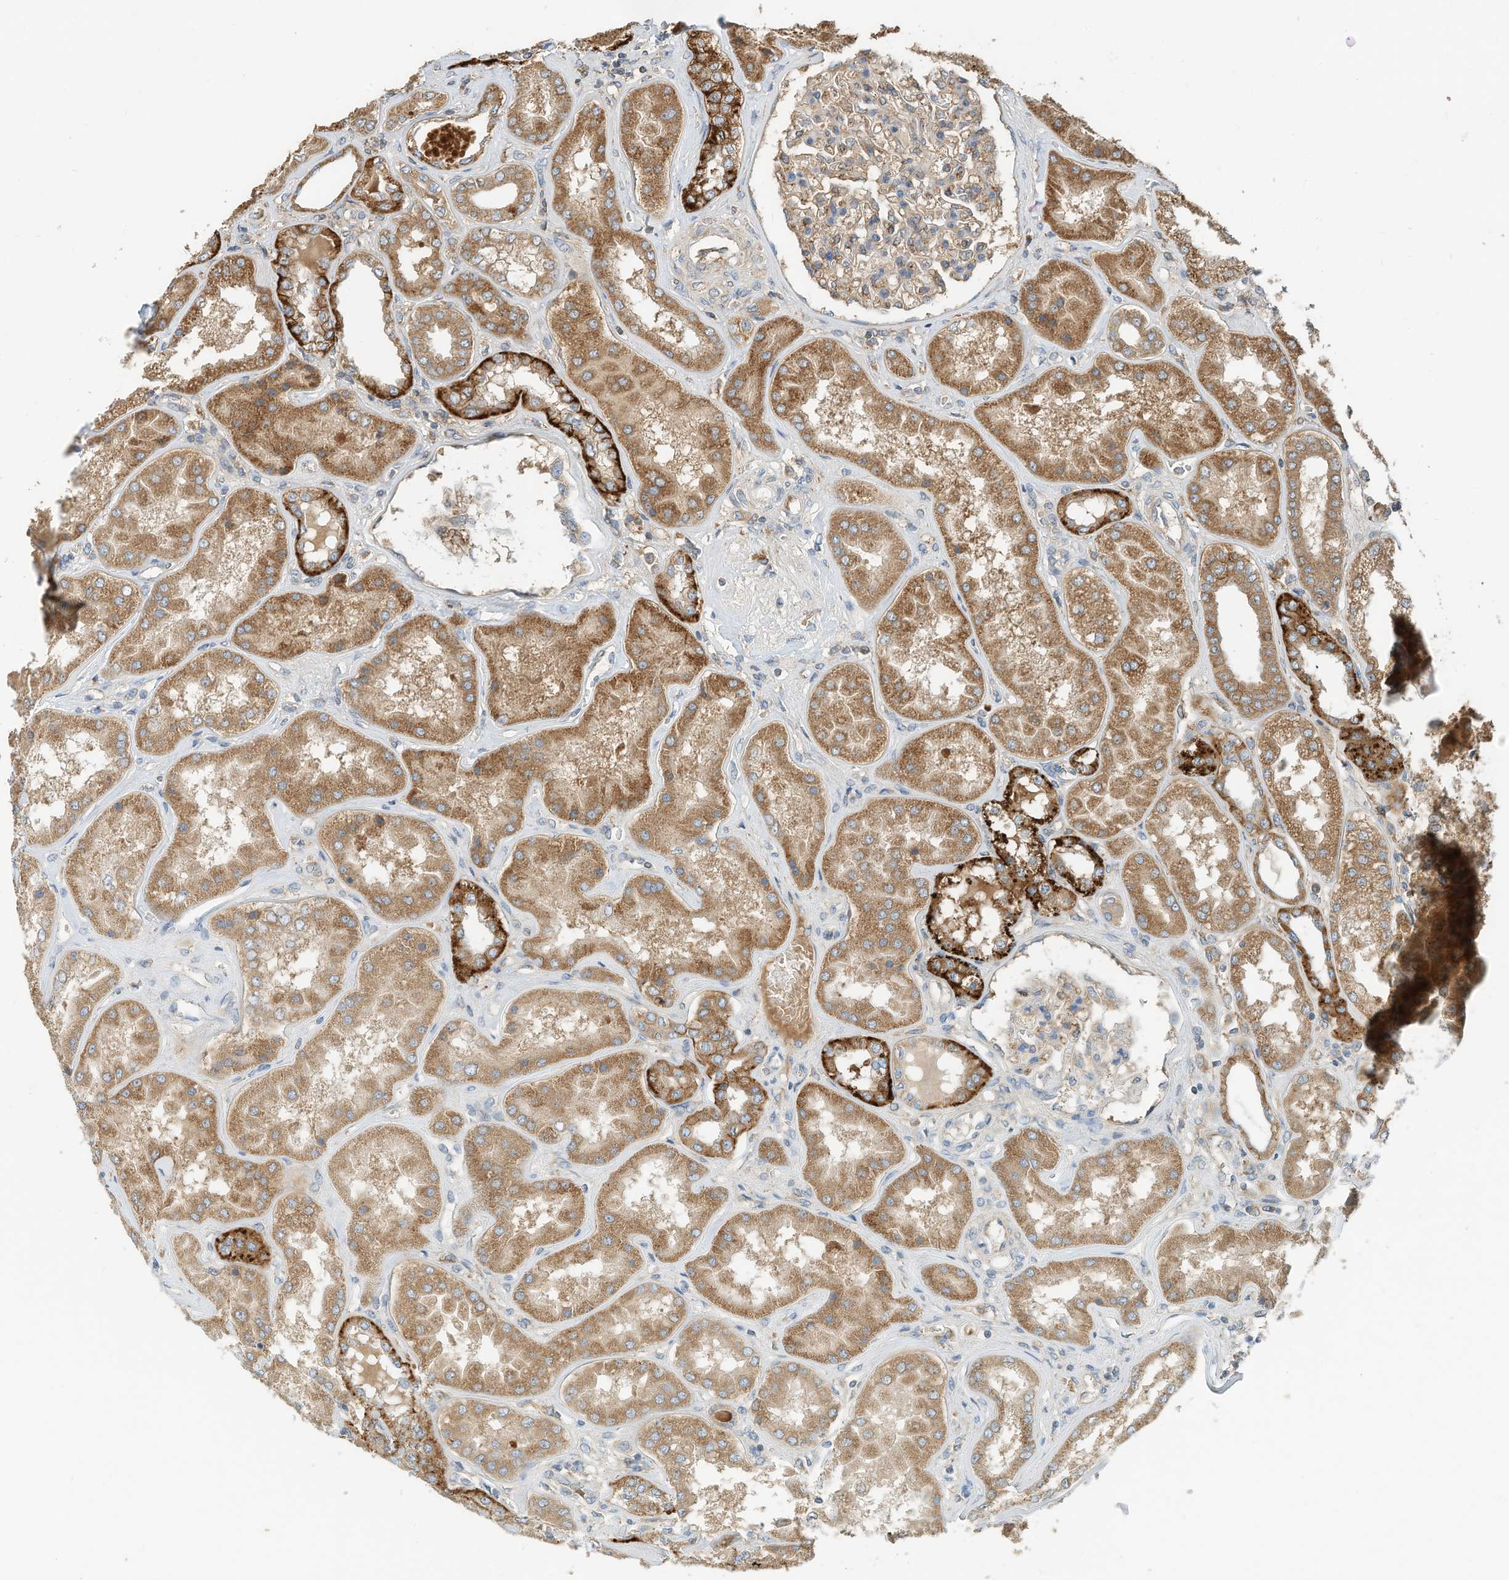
{"staining": {"intensity": "moderate", "quantity": ">75%", "location": "cytoplasmic/membranous"}, "tissue": "kidney", "cell_type": "Cells in glomeruli", "image_type": "normal", "snomed": [{"axis": "morphology", "description": "Normal tissue, NOS"}, {"axis": "topography", "description": "Kidney"}], "caption": "DAB (3,3'-diaminobenzidine) immunohistochemical staining of benign human kidney reveals moderate cytoplasmic/membranous protein expression in approximately >75% of cells in glomeruli. (Brightfield microscopy of DAB IHC at high magnification).", "gene": "CPAMD8", "patient": {"sex": "female", "age": 56}}